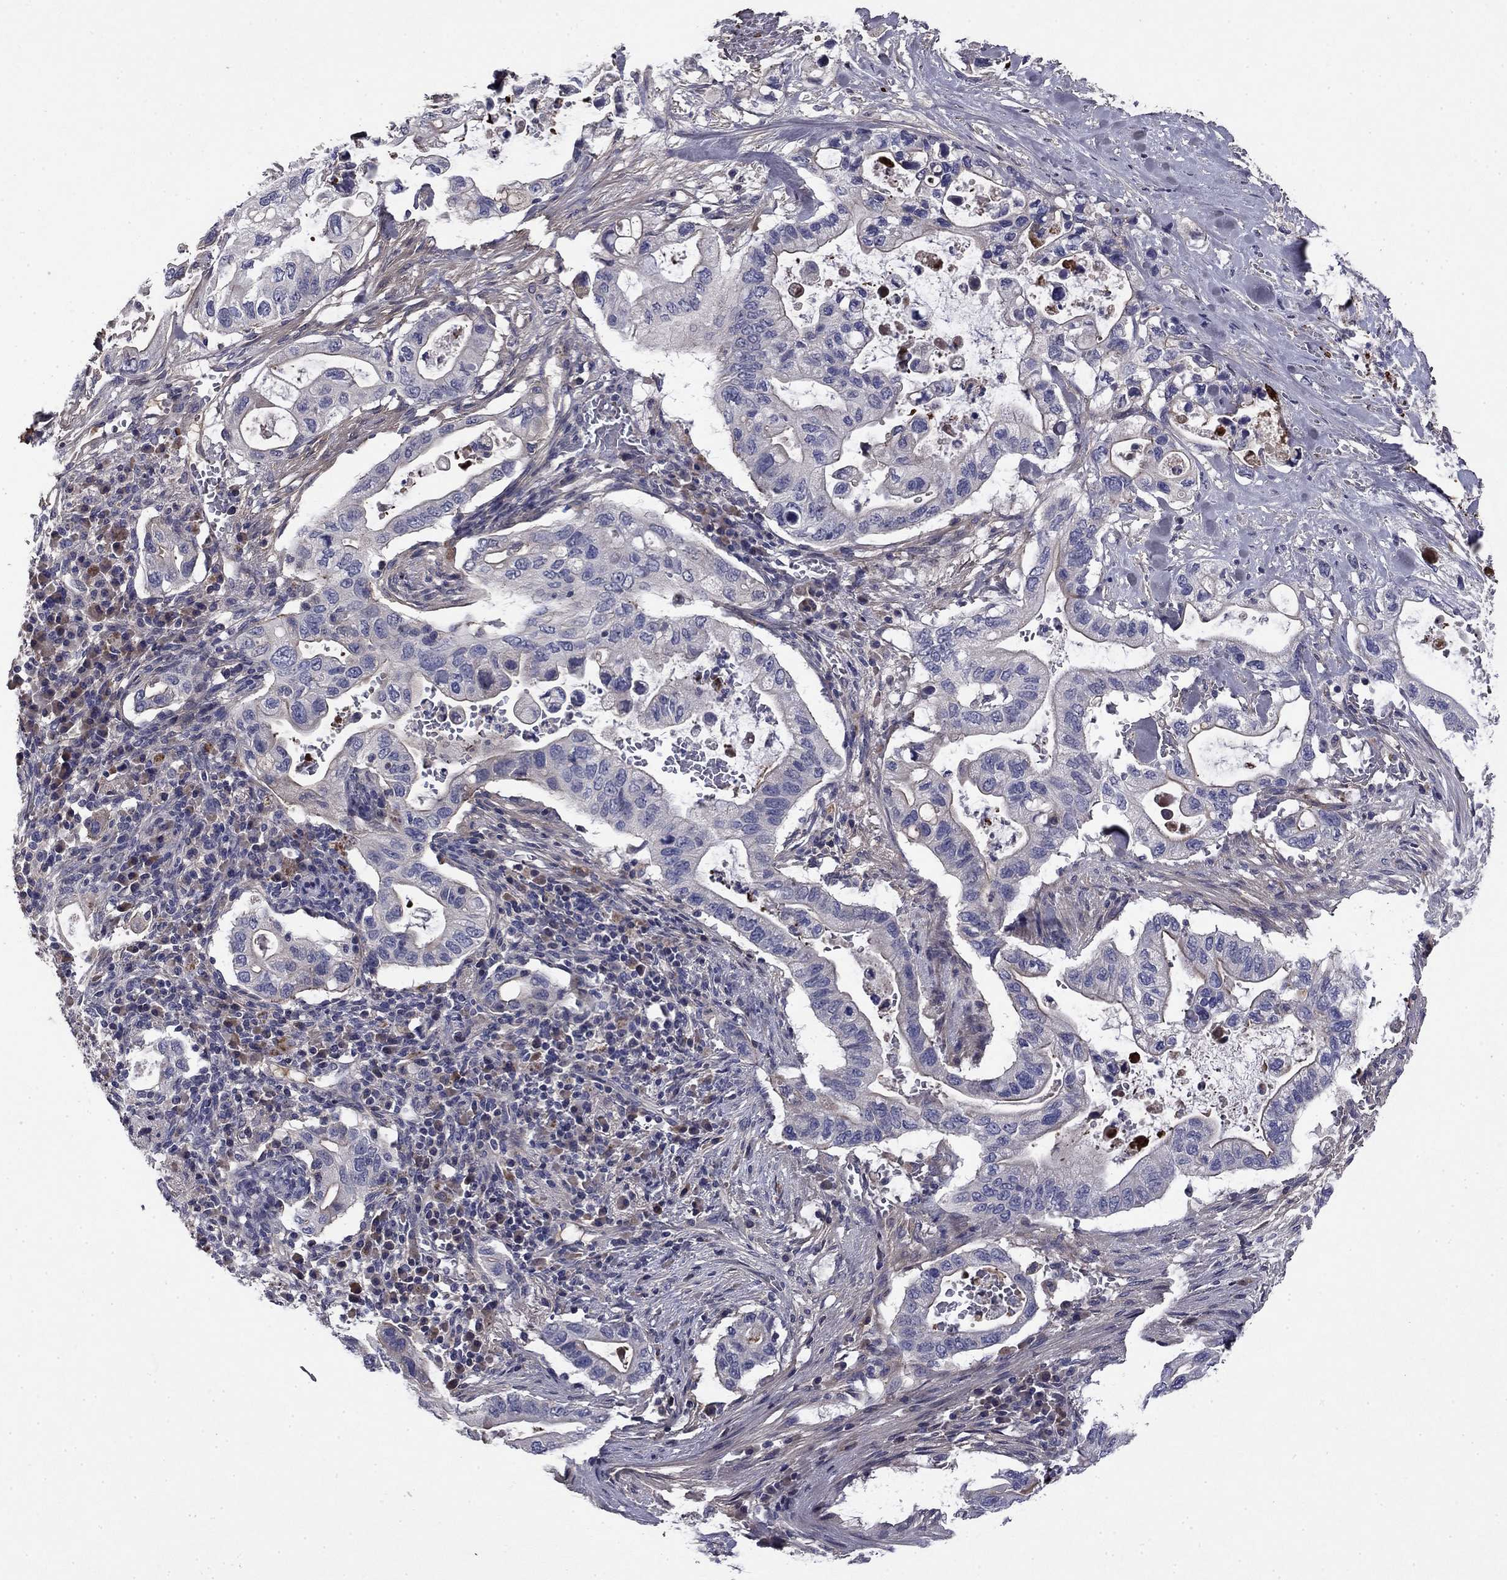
{"staining": {"intensity": "negative", "quantity": "none", "location": "none"}, "tissue": "pancreatic cancer", "cell_type": "Tumor cells", "image_type": "cancer", "snomed": [{"axis": "morphology", "description": "Adenocarcinoma, NOS"}, {"axis": "topography", "description": "Pancreas"}], "caption": "Immunohistochemistry (IHC) histopathology image of neoplastic tissue: human pancreatic cancer (adenocarcinoma) stained with DAB shows no significant protein expression in tumor cells. Brightfield microscopy of immunohistochemistry stained with DAB (3,3'-diaminobenzidine) (brown) and hematoxylin (blue), captured at high magnification.", "gene": "COL2A1", "patient": {"sex": "female", "age": 72}}